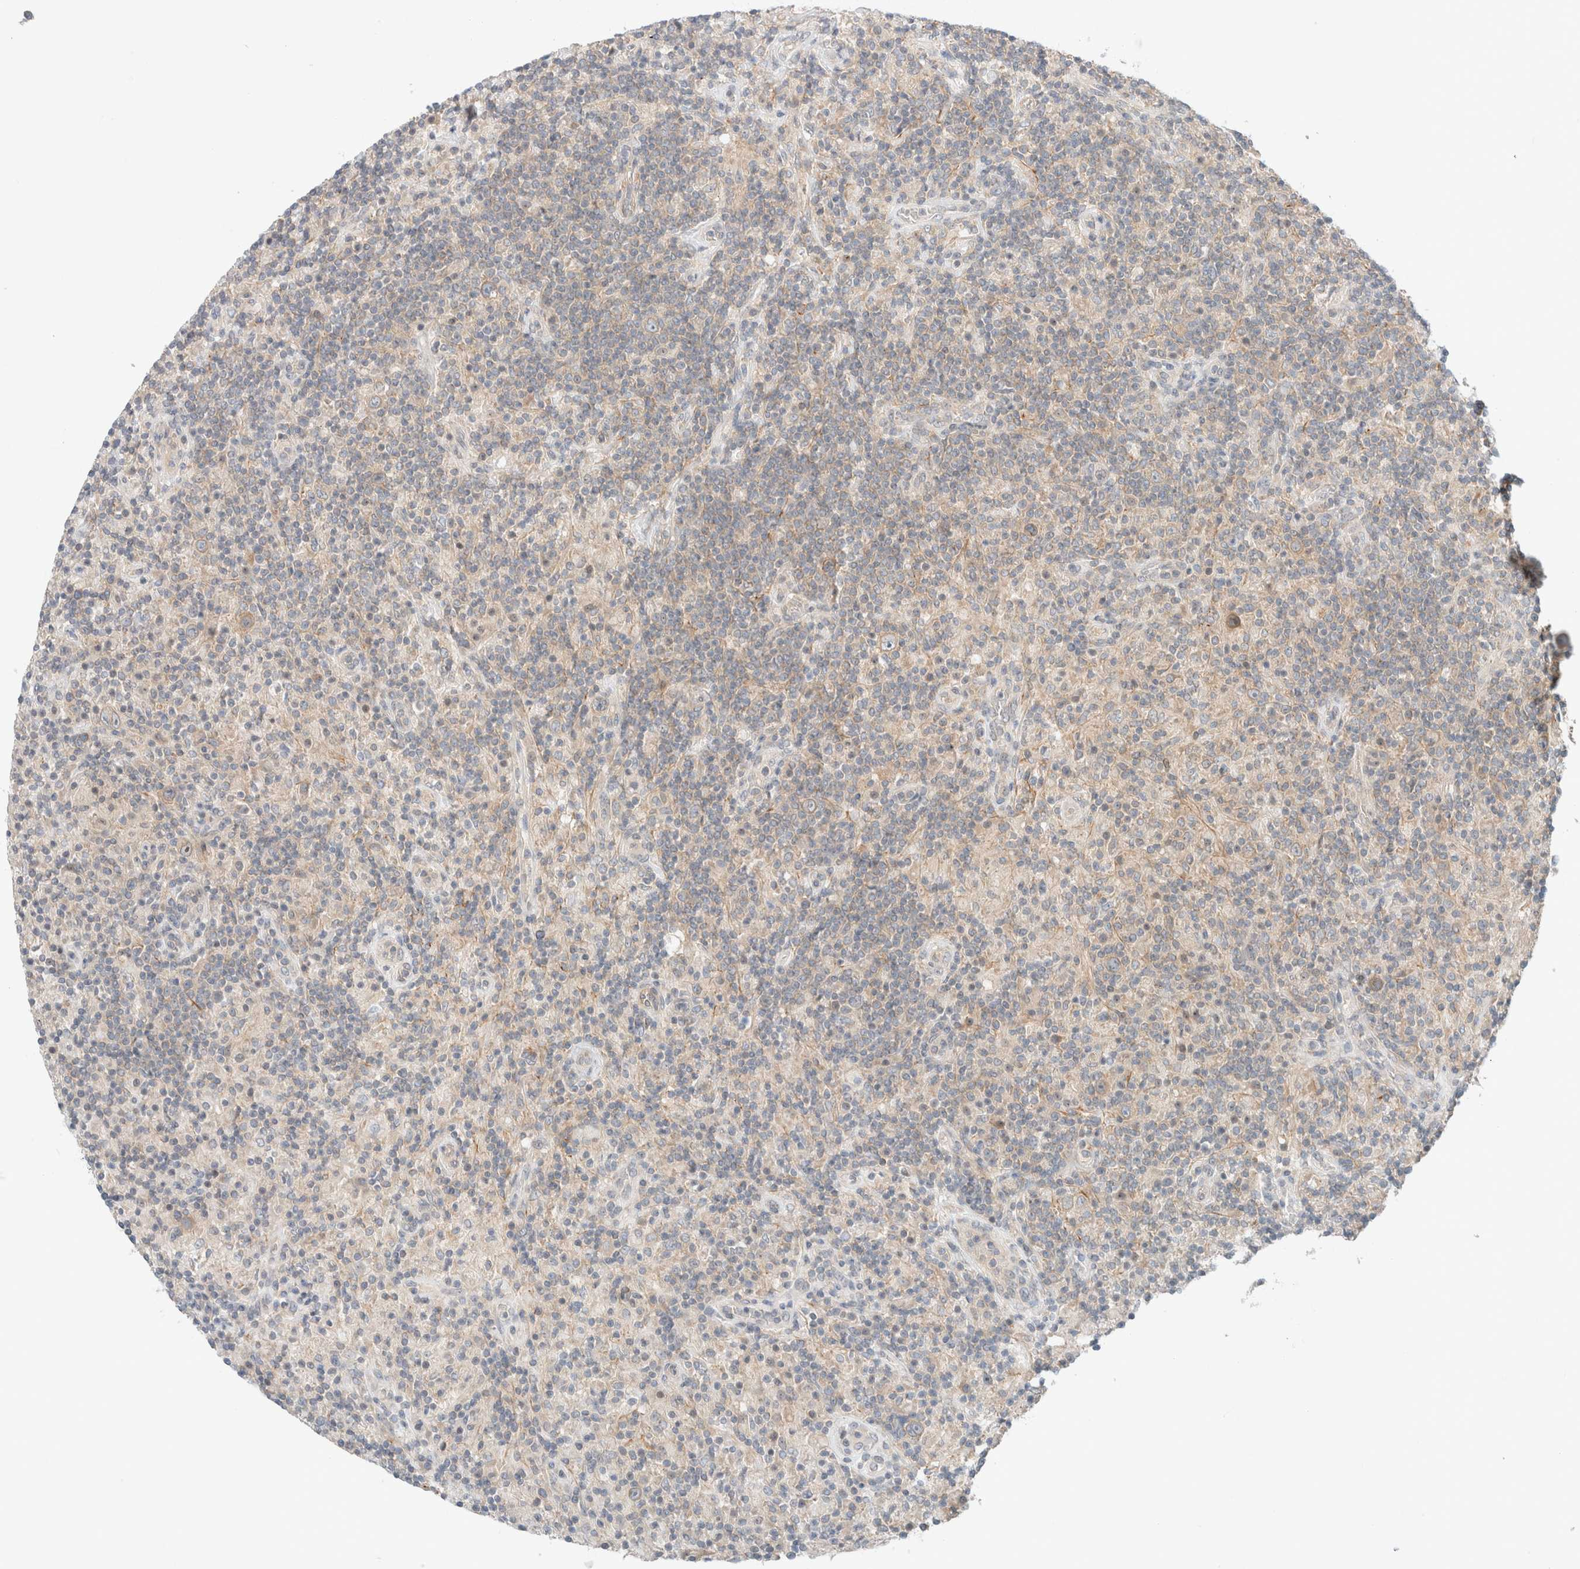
{"staining": {"intensity": "weak", "quantity": ">75%", "location": "cytoplasmic/membranous"}, "tissue": "lymphoma", "cell_type": "Tumor cells", "image_type": "cancer", "snomed": [{"axis": "morphology", "description": "Hodgkin's disease, NOS"}, {"axis": "topography", "description": "Lymph node"}], "caption": "Immunohistochemical staining of Hodgkin's disease displays low levels of weak cytoplasmic/membranous protein expression in approximately >75% of tumor cells.", "gene": "MARK3", "patient": {"sex": "male", "age": 70}}